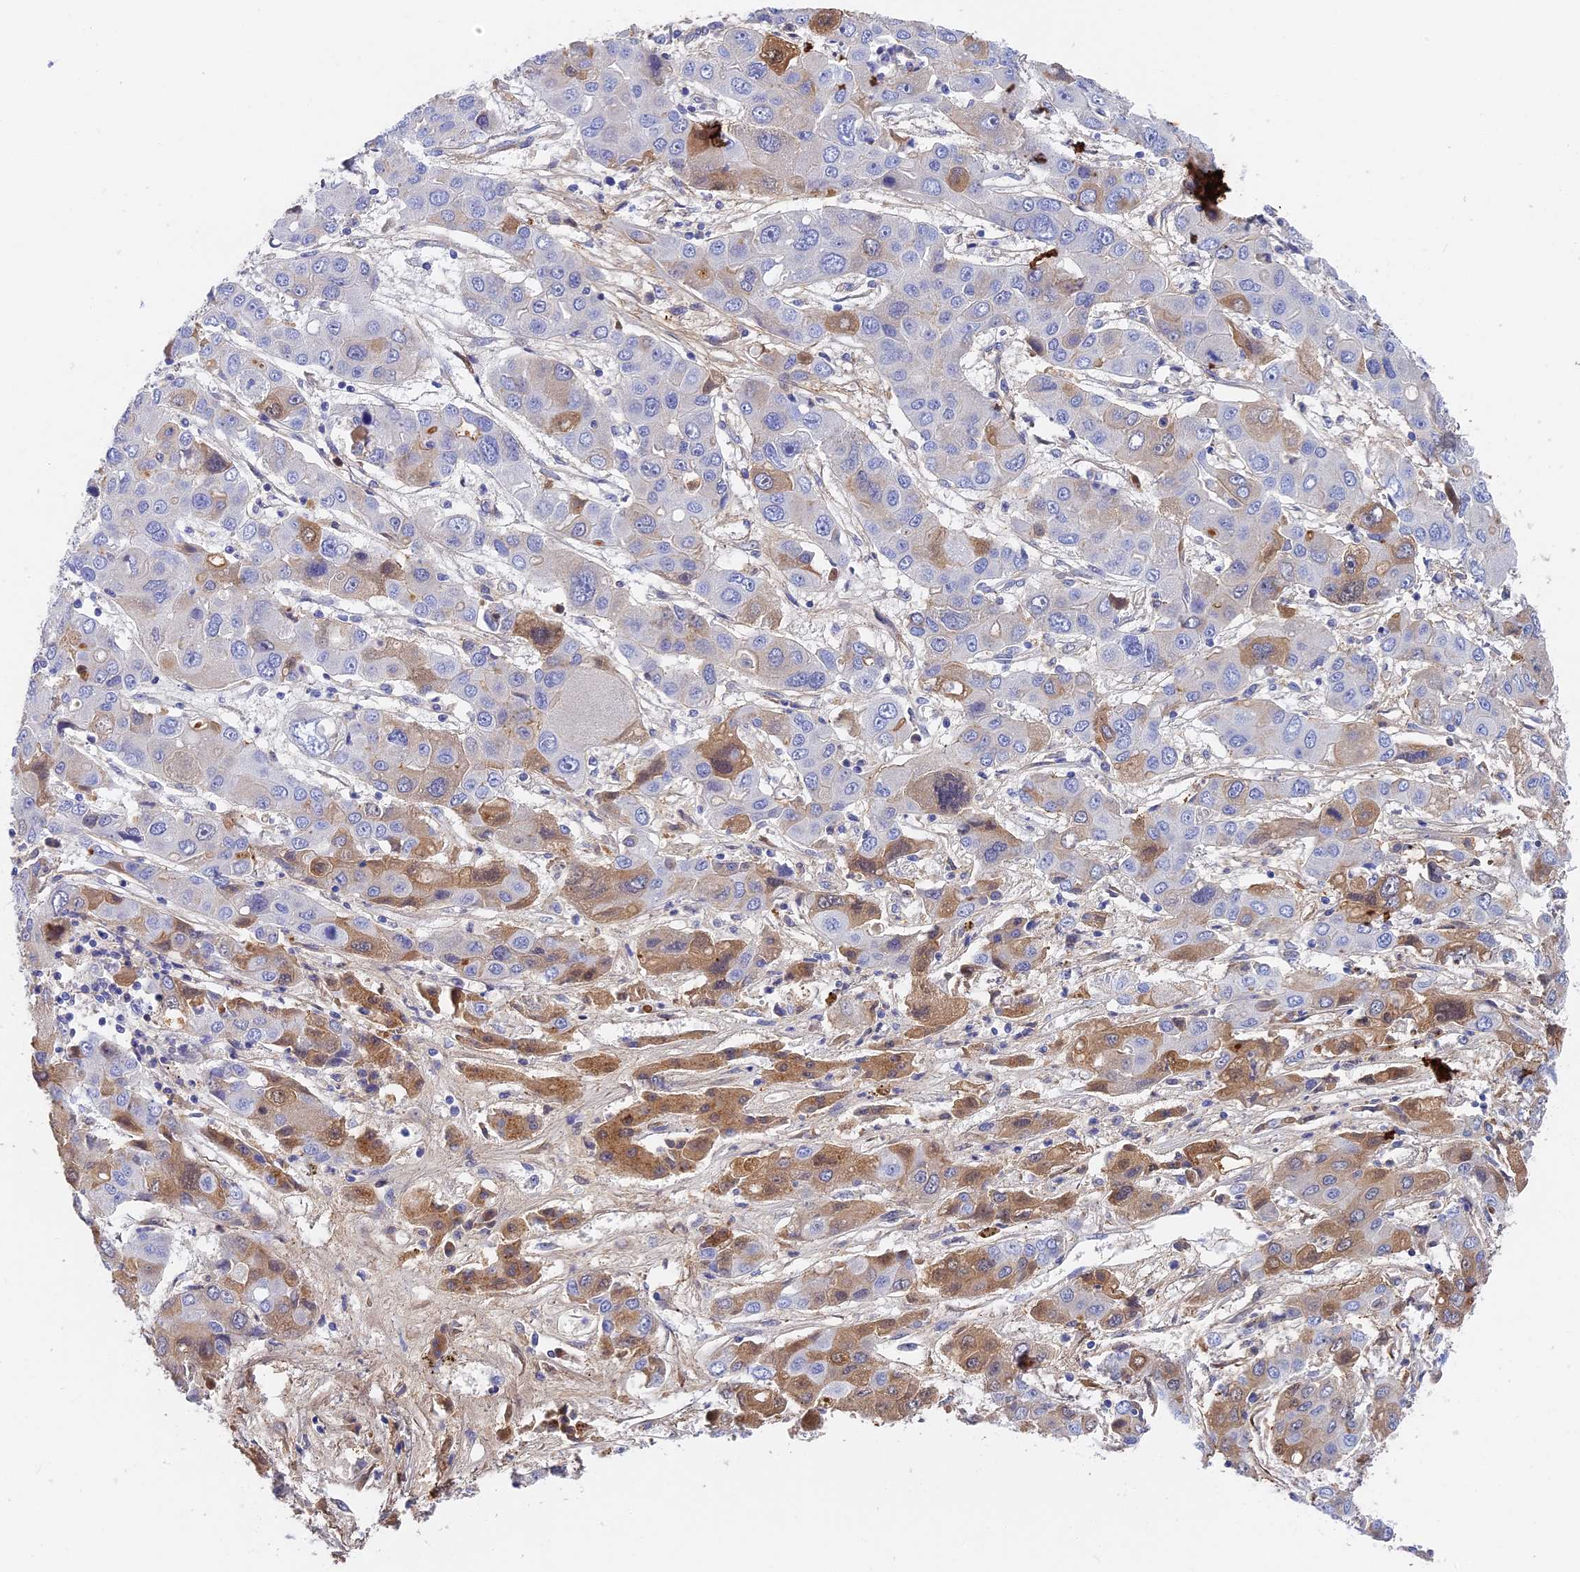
{"staining": {"intensity": "moderate", "quantity": "<25%", "location": "cytoplasmic/membranous"}, "tissue": "liver cancer", "cell_type": "Tumor cells", "image_type": "cancer", "snomed": [{"axis": "morphology", "description": "Cholangiocarcinoma"}, {"axis": "topography", "description": "Liver"}], "caption": "This is an image of IHC staining of liver cholangiocarcinoma, which shows moderate expression in the cytoplasmic/membranous of tumor cells.", "gene": "ITIH1", "patient": {"sex": "male", "age": 67}}